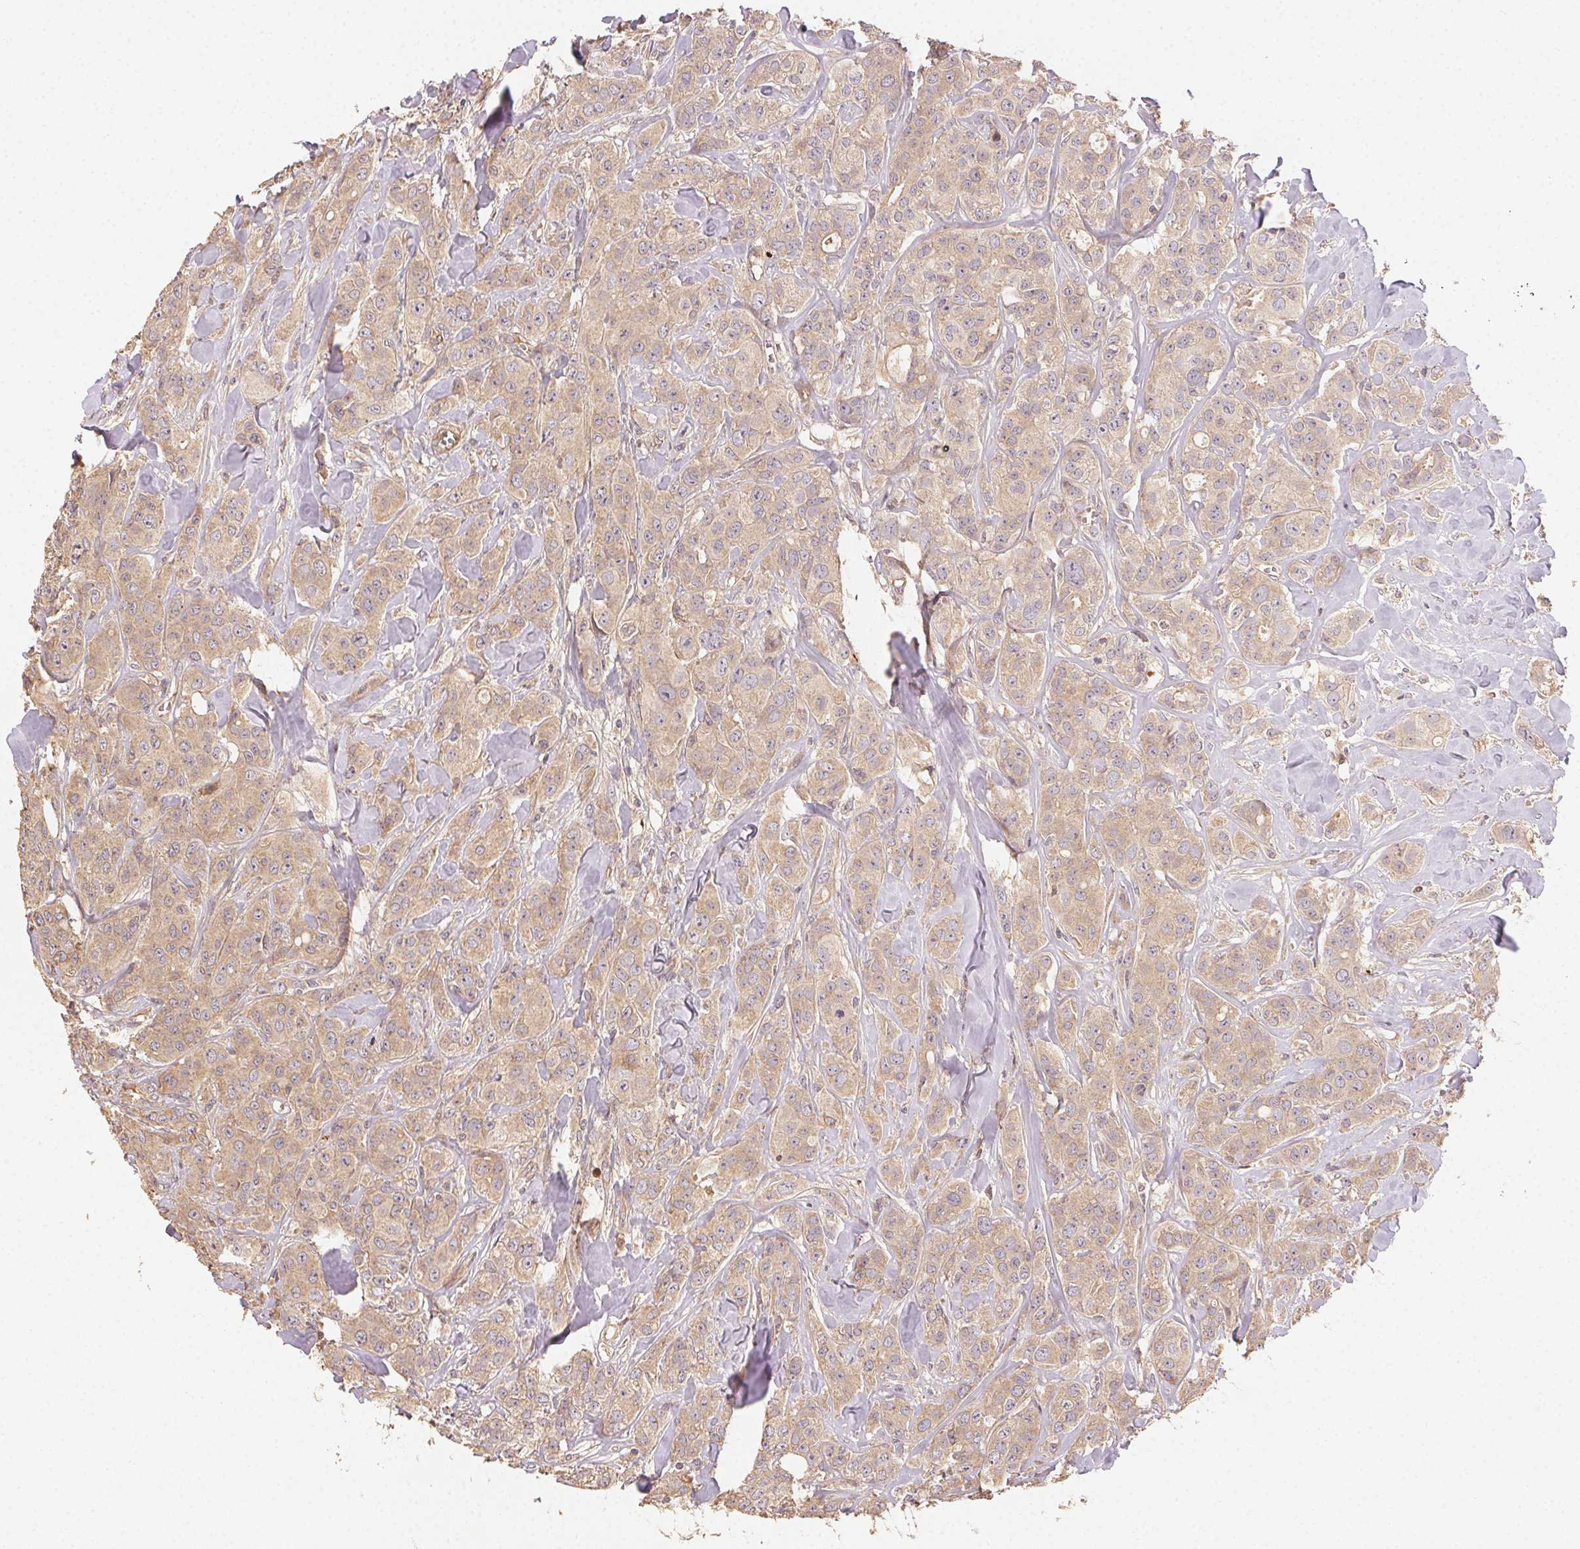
{"staining": {"intensity": "weak", "quantity": ">75%", "location": "cytoplasmic/membranous"}, "tissue": "breast cancer", "cell_type": "Tumor cells", "image_type": "cancer", "snomed": [{"axis": "morphology", "description": "Duct carcinoma"}, {"axis": "topography", "description": "Breast"}], "caption": "Tumor cells reveal low levels of weak cytoplasmic/membranous positivity in approximately >75% of cells in human breast cancer.", "gene": "RALA", "patient": {"sex": "female", "age": 43}}